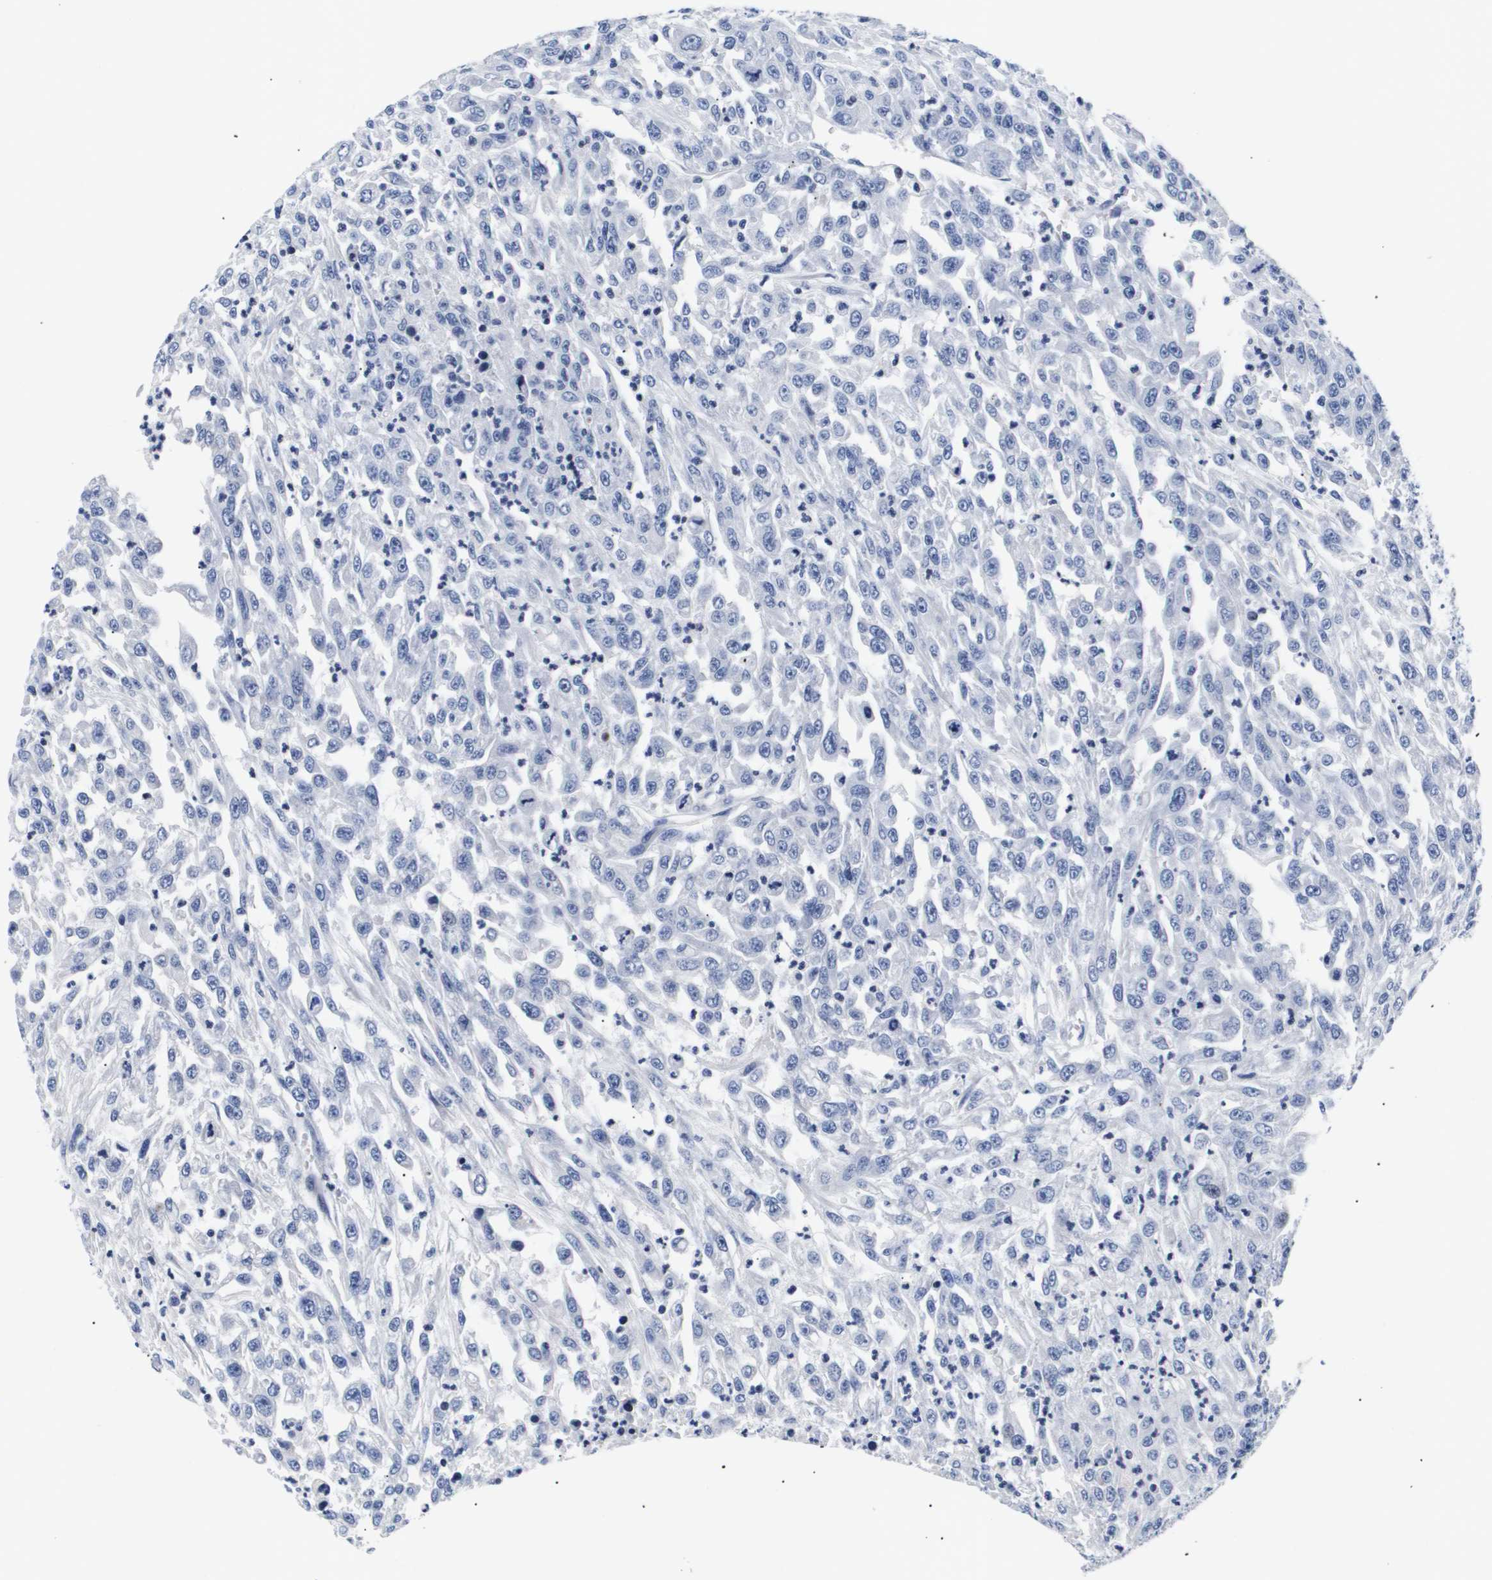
{"staining": {"intensity": "negative", "quantity": "none", "location": "none"}, "tissue": "urothelial cancer", "cell_type": "Tumor cells", "image_type": "cancer", "snomed": [{"axis": "morphology", "description": "Urothelial carcinoma, High grade"}, {"axis": "topography", "description": "Urinary bladder"}], "caption": "Protein analysis of urothelial carcinoma (high-grade) displays no significant staining in tumor cells.", "gene": "SHD", "patient": {"sex": "male", "age": 46}}